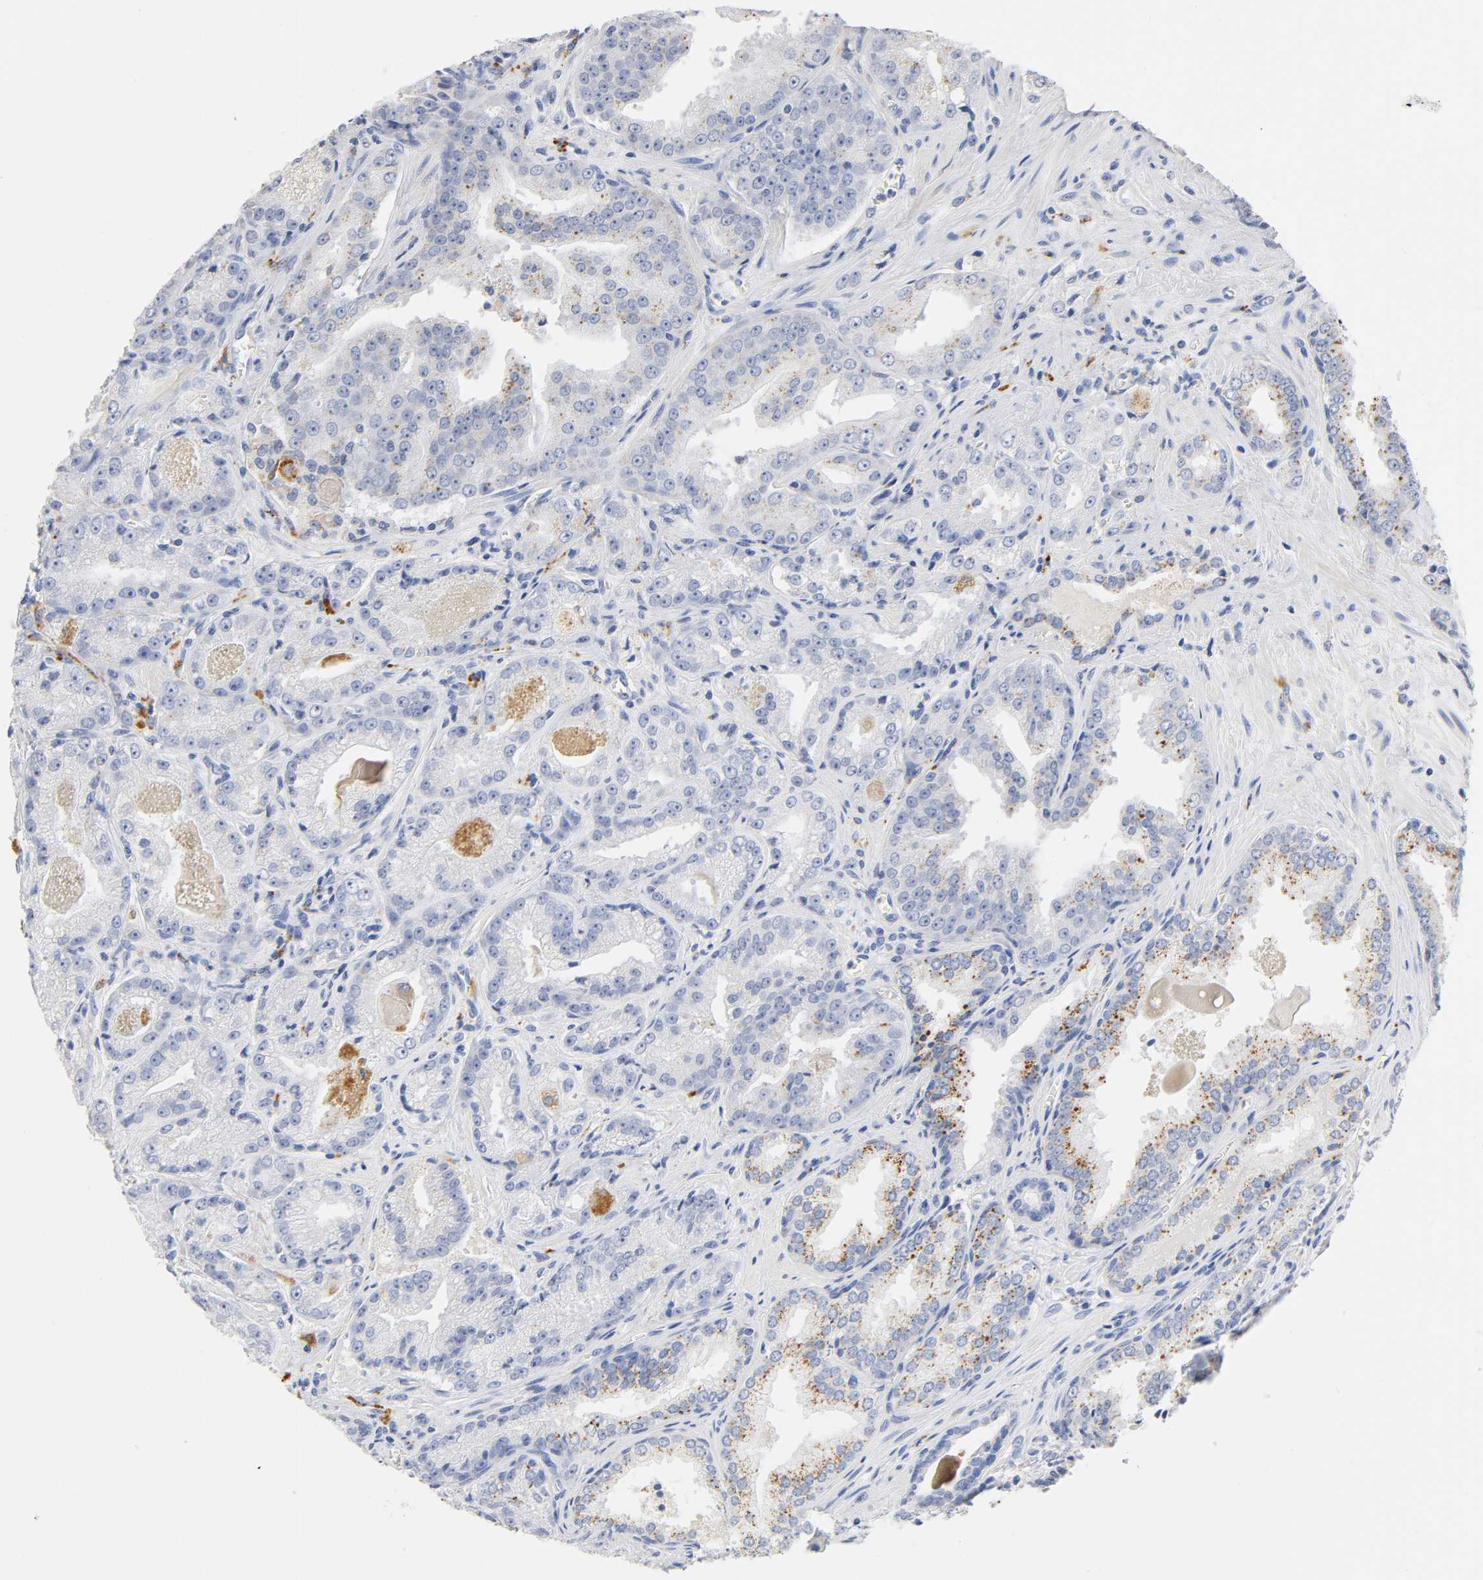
{"staining": {"intensity": "moderate", "quantity": "25%-75%", "location": "cytoplasmic/membranous"}, "tissue": "prostate cancer", "cell_type": "Tumor cells", "image_type": "cancer", "snomed": [{"axis": "morphology", "description": "Adenocarcinoma, Low grade"}, {"axis": "topography", "description": "Prostate"}], "caption": "Tumor cells demonstrate medium levels of moderate cytoplasmic/membranous expression in approximately 25%-75% of cells in adenocarcinoma (low-grade) (prostate).", "gene": "PLP1", "patient": {"sex": "male", "age": 60}}